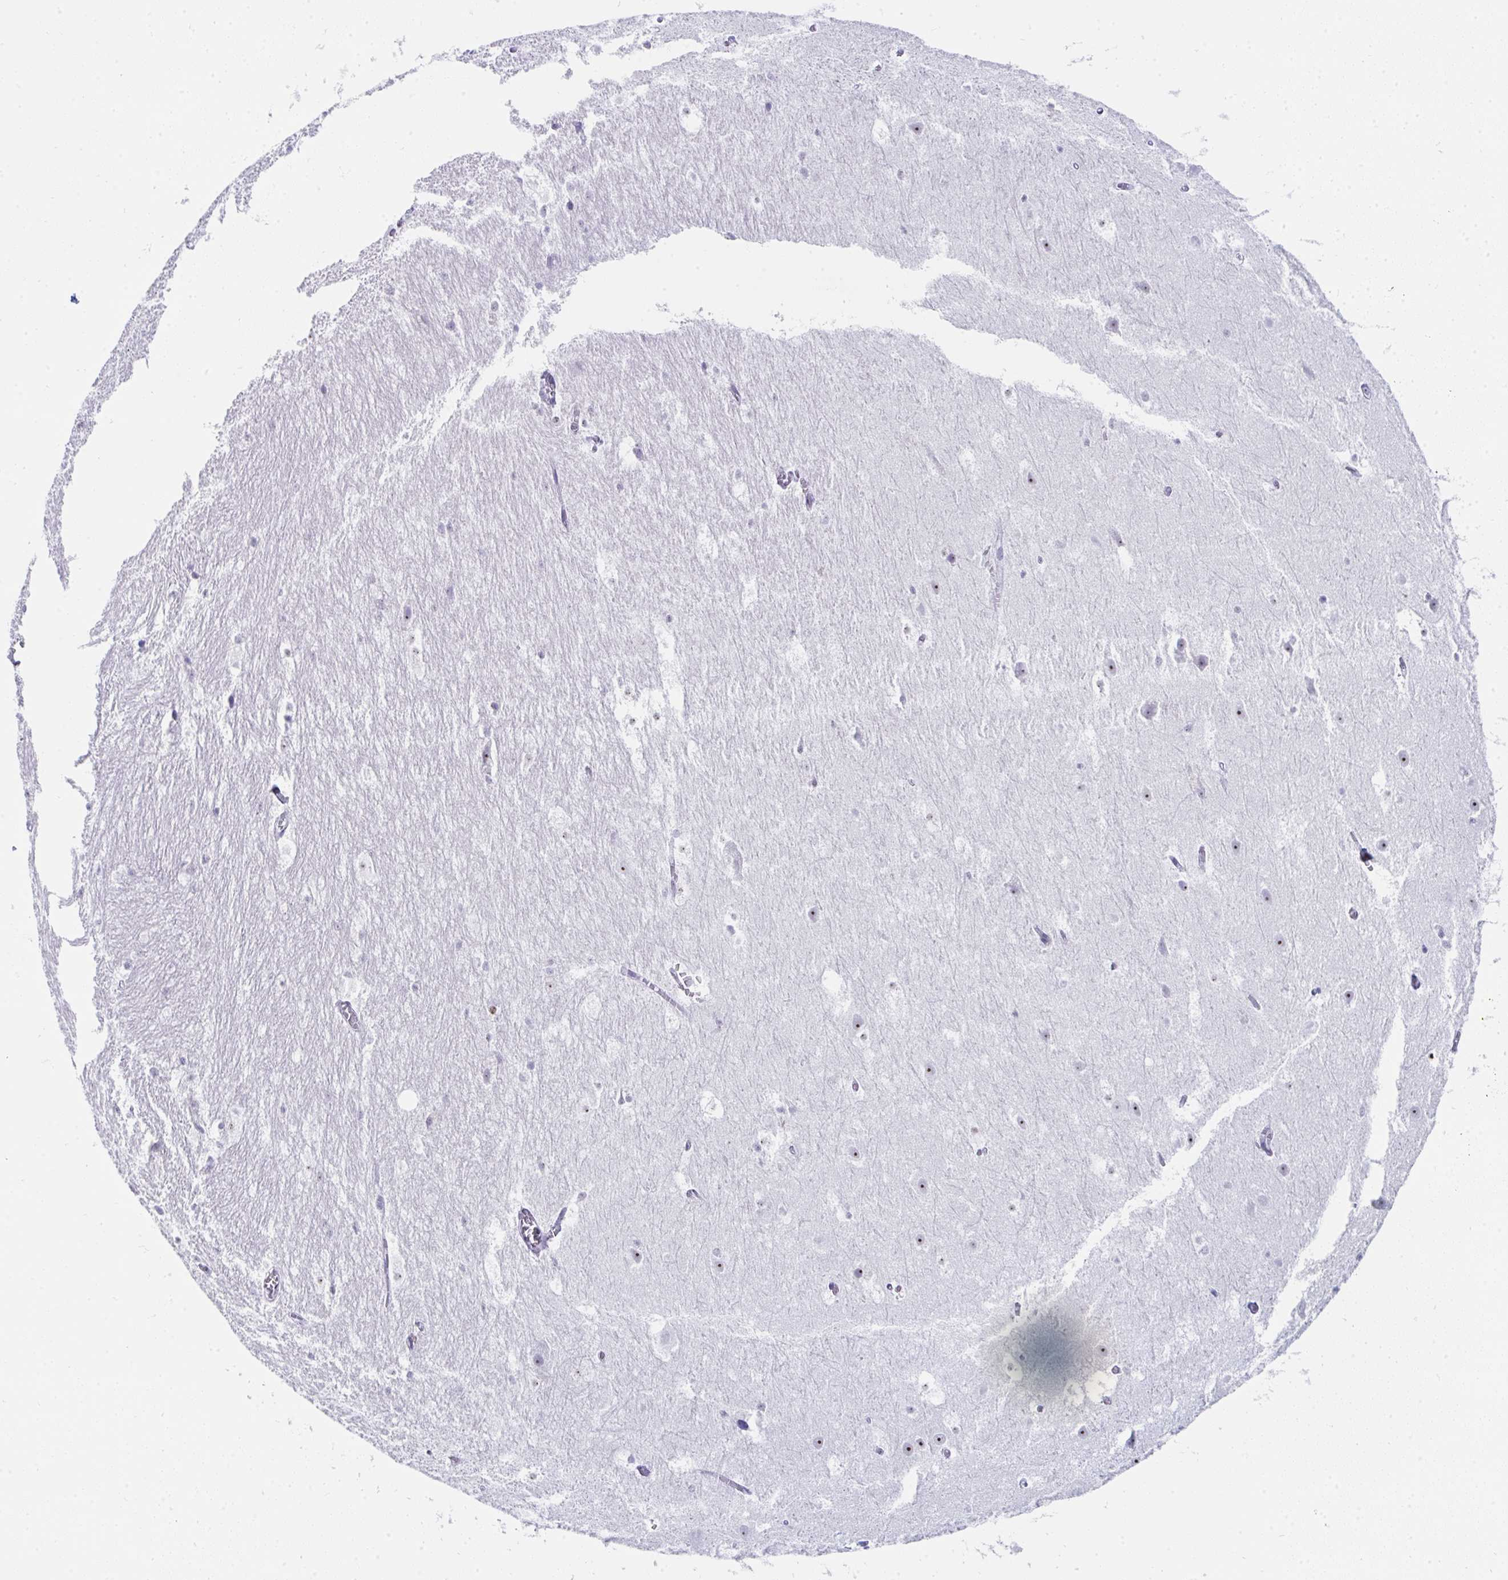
{"staining": {"intensity": "negative", "quantity": "none", "location": "none"}, "tissue": "hippocampus", "cell_type": "Glial cells", "image_type": "normal", "snomed": [{"axis": "morphology", "description": "Normal tissue, NOS"}, {"axis": "topography", "description": "Hippocampus"}], "caption": "This is a photomicrograph of immunohistochemistry (IHC) staining of unremarkable hippocampus, which shows no expression in glial cells.", "gene": "NOP10", "patient": {"sex": "female", "age": 52}}